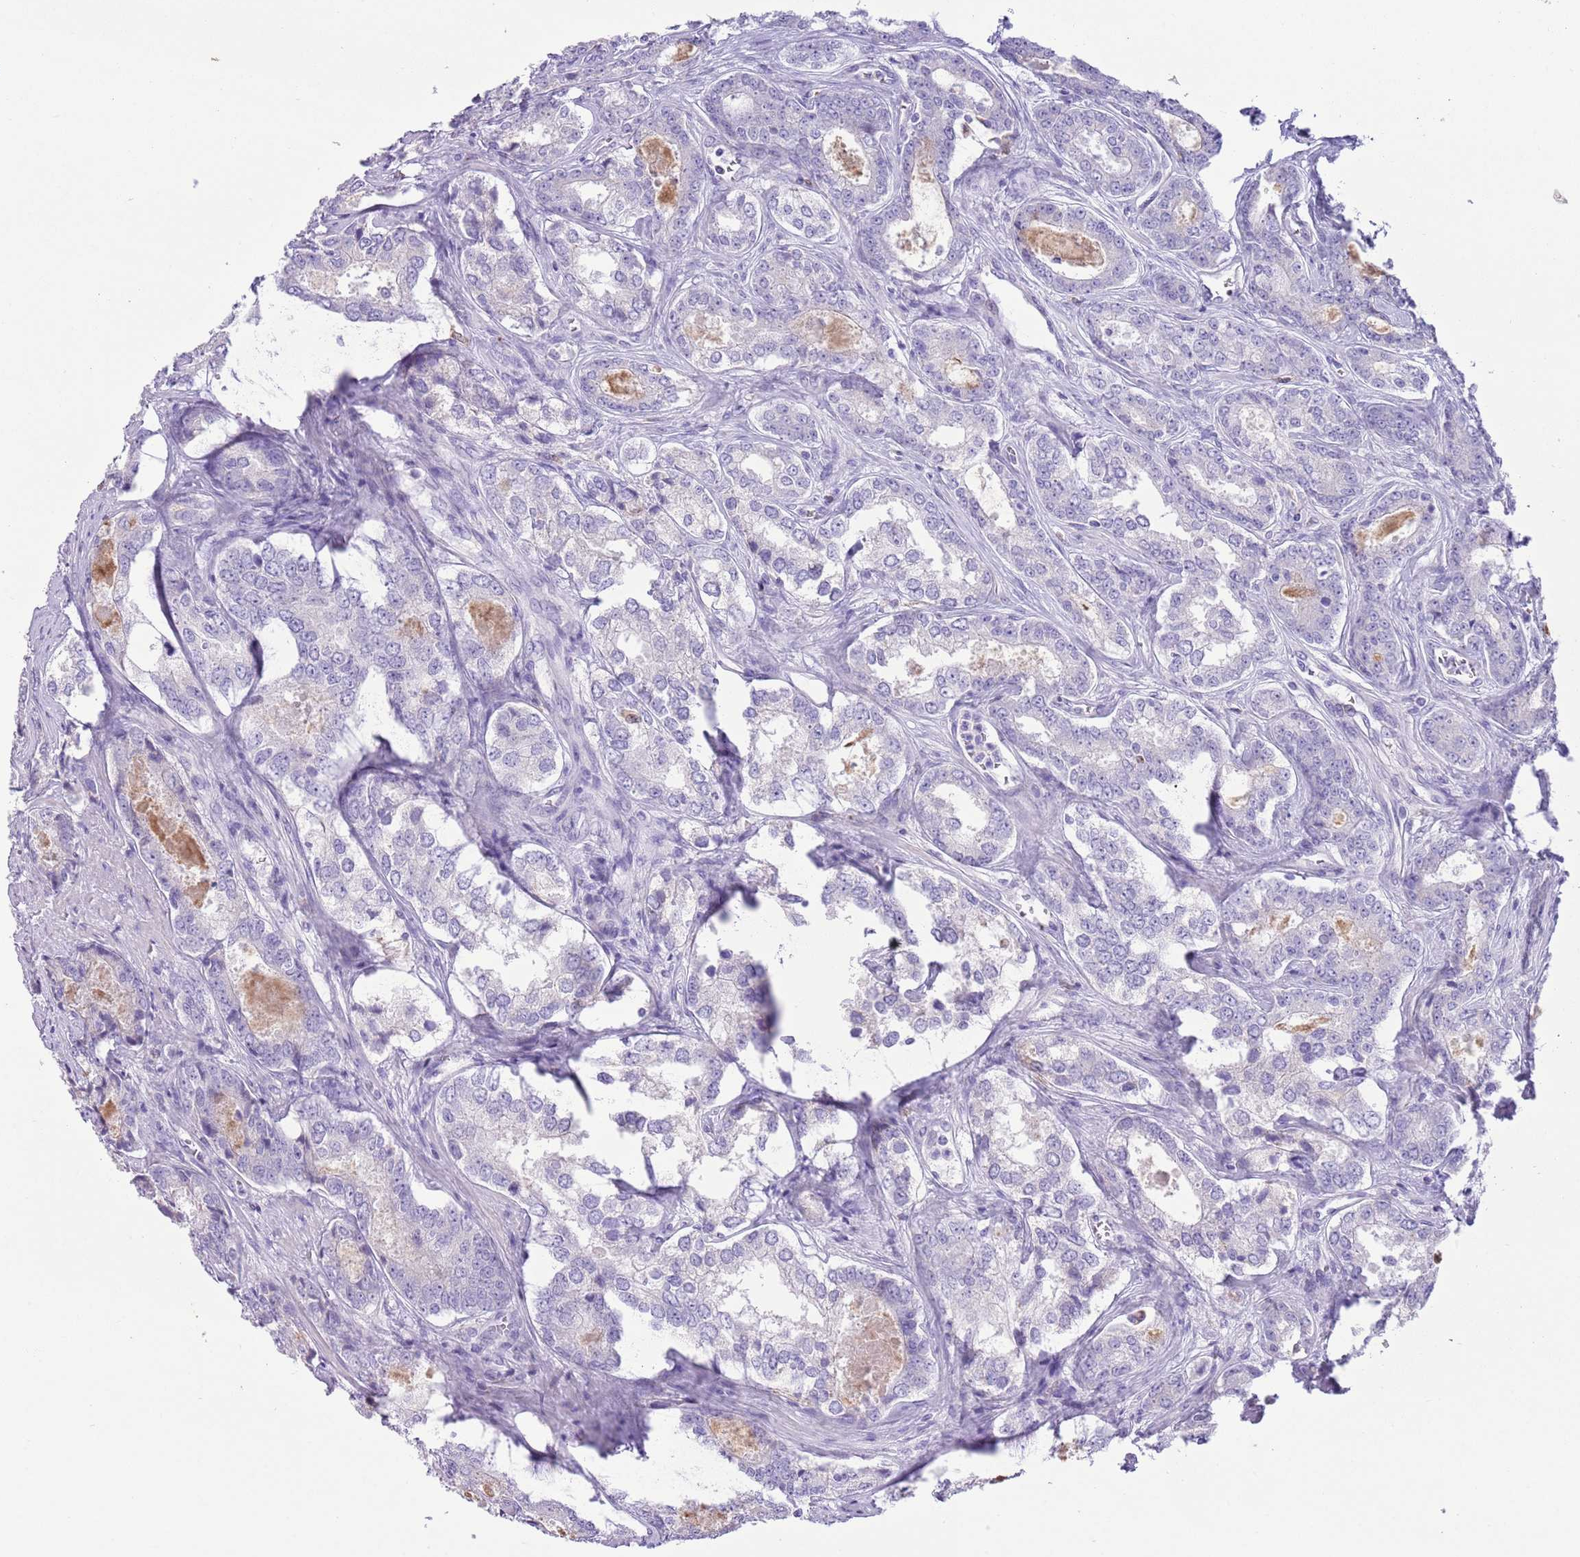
{"staining": {"intensity": "negative", "quantity": "none", "location": "none"}, "tissue": "prostate cancer", "cell_type": "Tumor cells", "image_type": "cancer", "snomed": [{"axis": "morphology", "description": "Adenocarcinoma, Low grade"}, {"axis": "topography", "description": "Prostate"}], "caption": "Prostate cancer stained for a protein using immunohistochemistry reveals no expression tumor cells.", "gene": "ZNF697", "patient": {"sex": "male", "age": 68}}